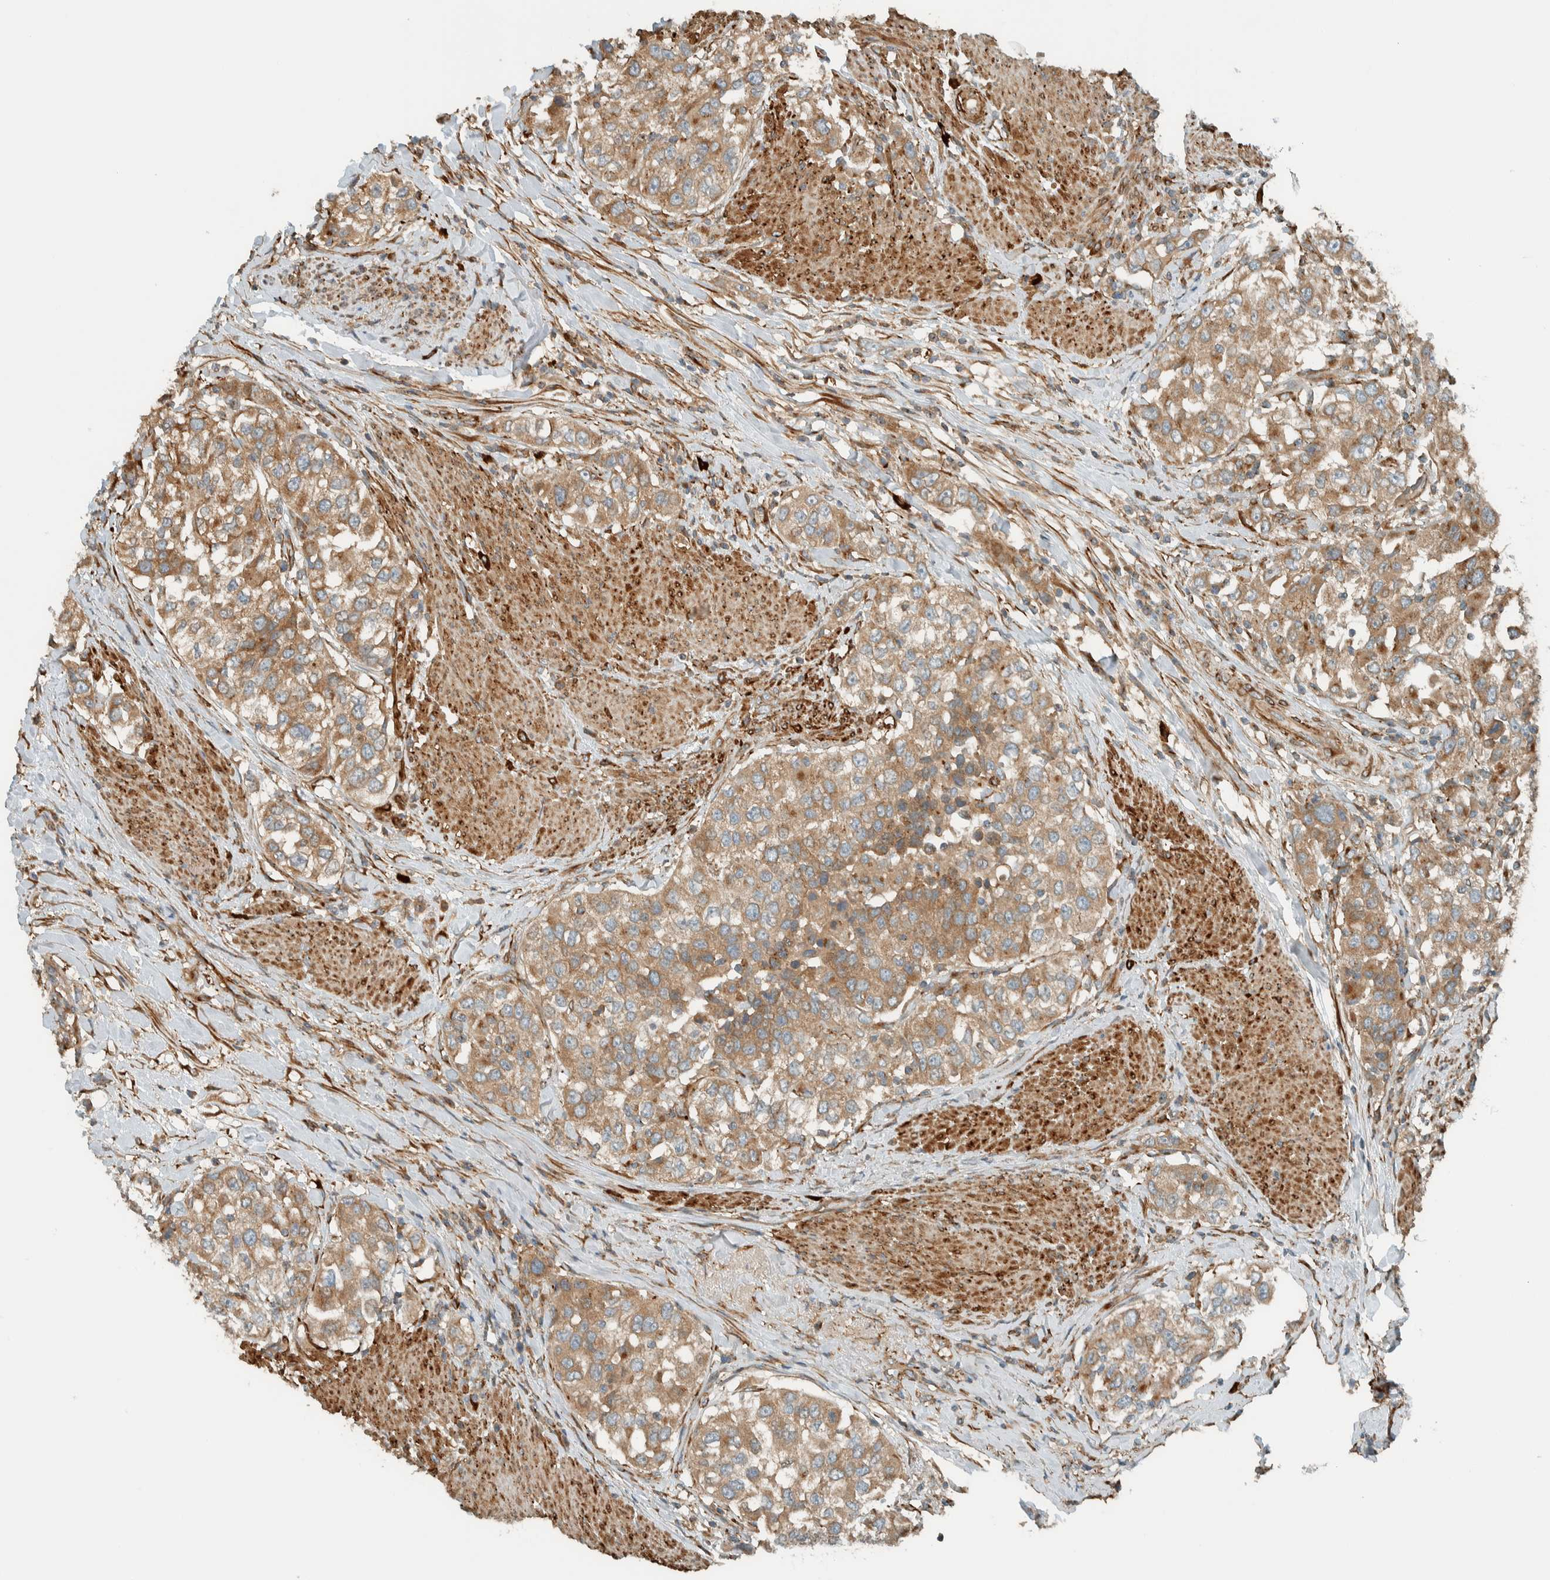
{"staining": {"intensity": "moderate", "quantity": ">75%", "location": "cytoplasmic/membranous"}, "tissue": "urothelial cancer", "cell_type": "Tumor cells", "image_type": "cancer", "snomed": [{"axis": "morphology", "description": "Urothelial carcinoma, High grade"}, {"axis": "topography", "description": "Urinary bladder"}], "caption": "The photomicrograph exhibits a brown stain indicating the presence of a protein in the cytoplasmic/membranous of tumor cells in urothelial cancer.", "gene": "EXOC7", "patient": {"sex": "female", "age": 80}}